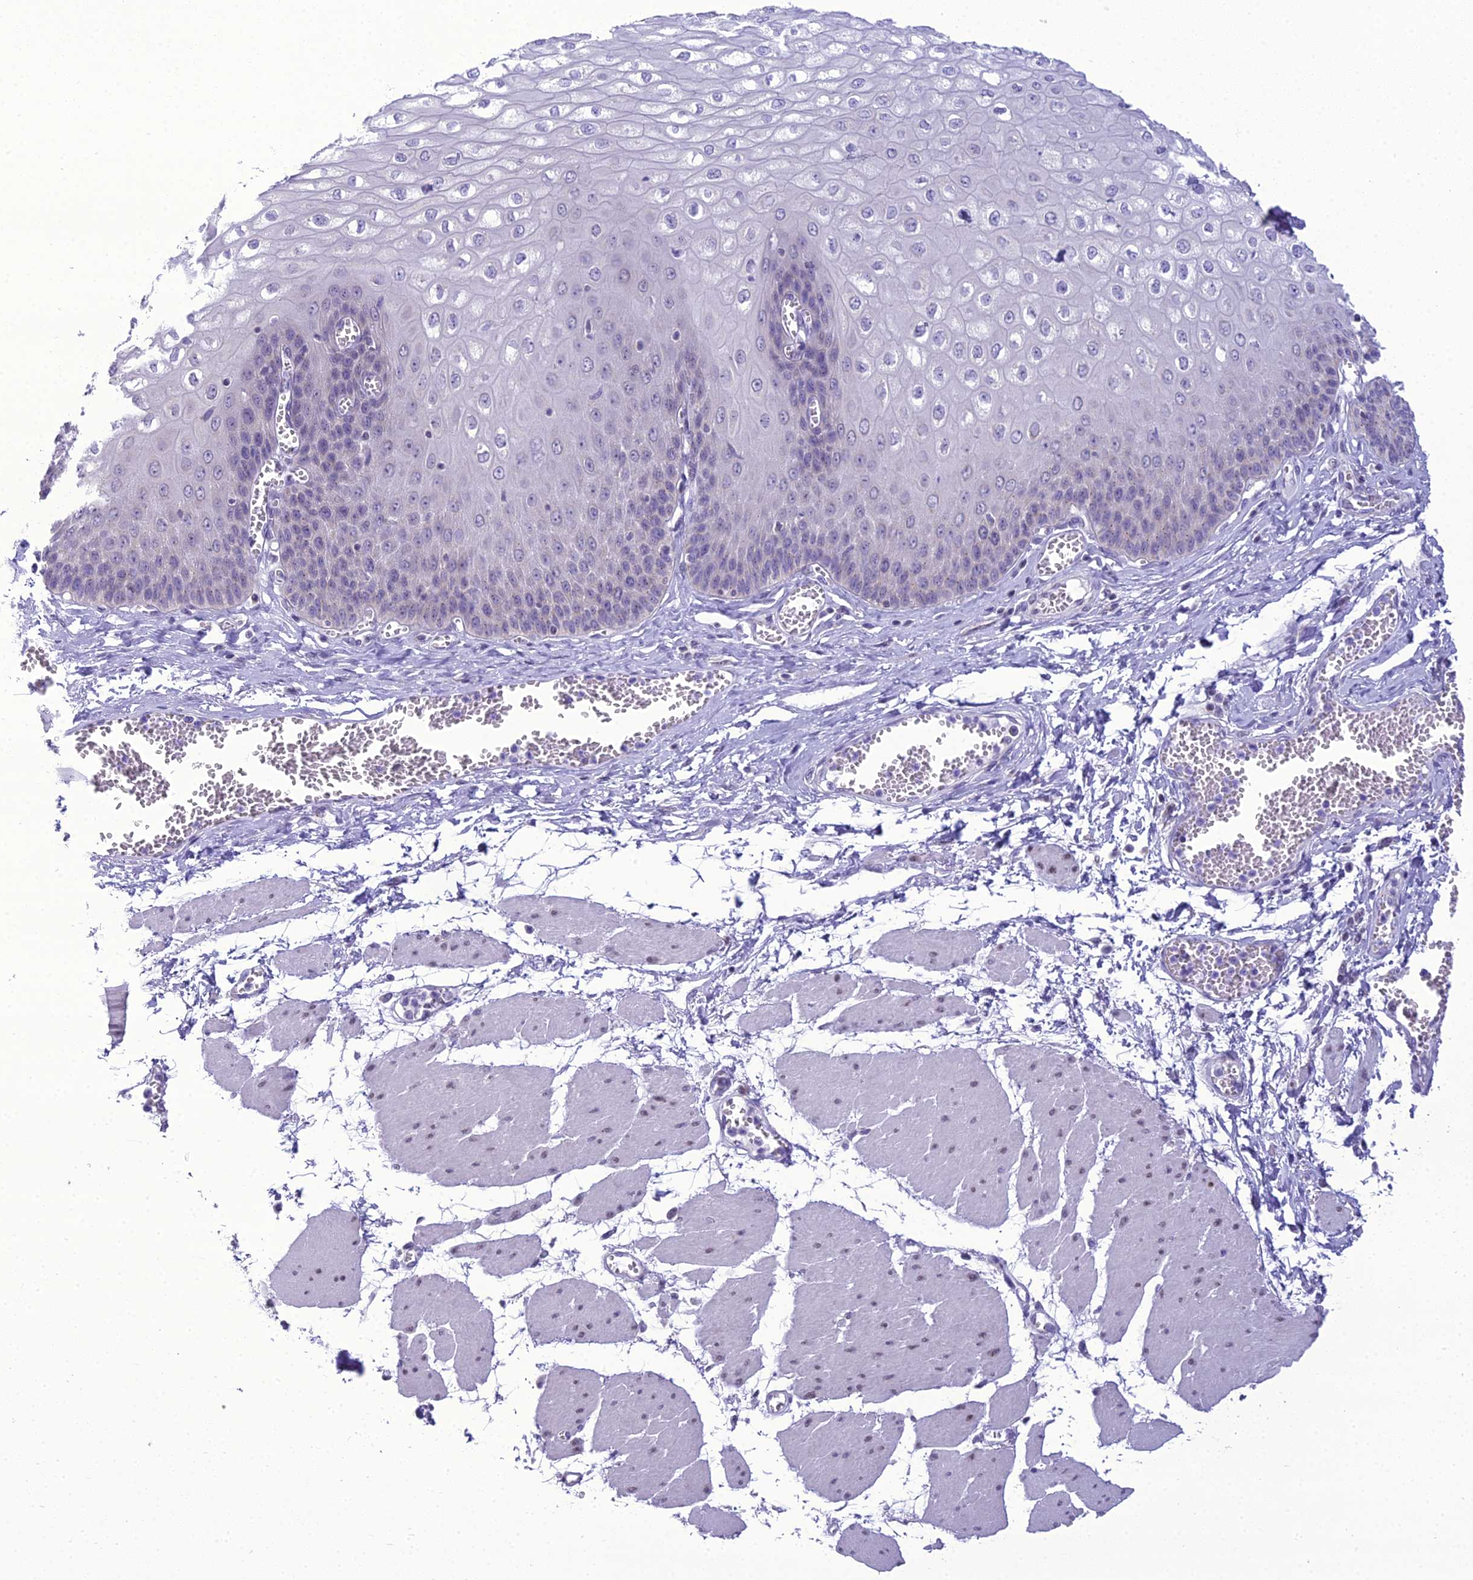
{"staining": {"intensity": "negative", "quantity": "none", "location": "none"}, "tissue": "esophagus", "cell_type": "Squamous epithelial cells", "image_type": "normal", "snomed": [{"axis": "morphology", "description": "Normal tissue, NOS"}, {"axis": "topography", "description": "Esophagus"}], "caption": "The IHC image has no significant staining in squamous epithelial cells of esophagus.", "gene": "B9D2", "patient": {"sex": "male", "age": 60}}